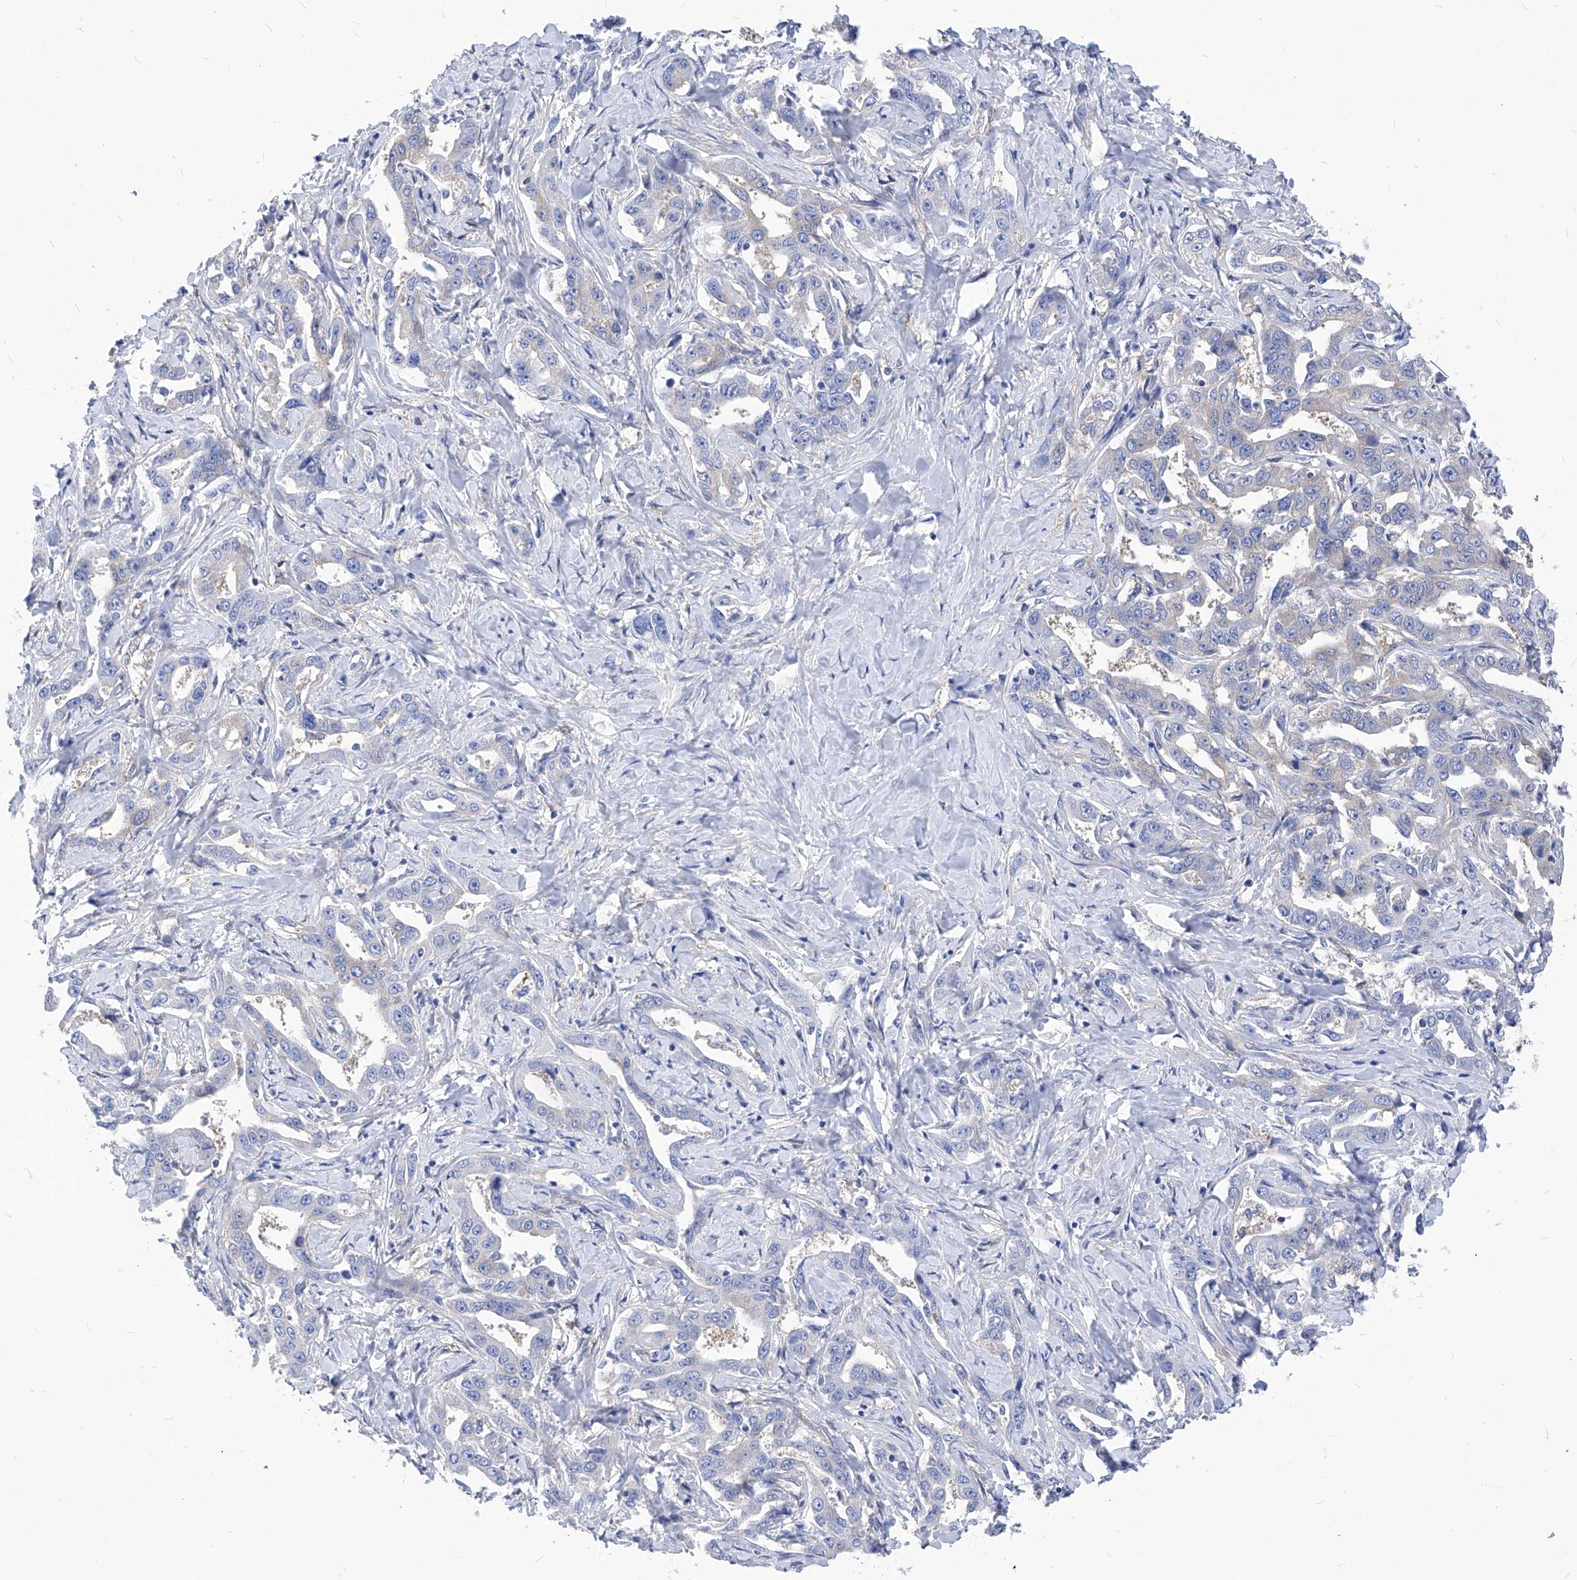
{"staining": {"intensity": "negative", "quantity": "none", "location": "none"}, "tissue": "liver cancer", "cell_type": "Tumor cells", "image_type": "cancer", "snomed": [{"axis": "morphology", "description": "Cholangiocarcinoma"}, {"axis": "topography", "description": "Liver"}], "caption": "A micrograph of human liver cancer (cholangiocarcinoma) is negative for staining in tumor cells.", "gene": "XPNPEP1", "patient": {"sex": "male", "age": 59}}